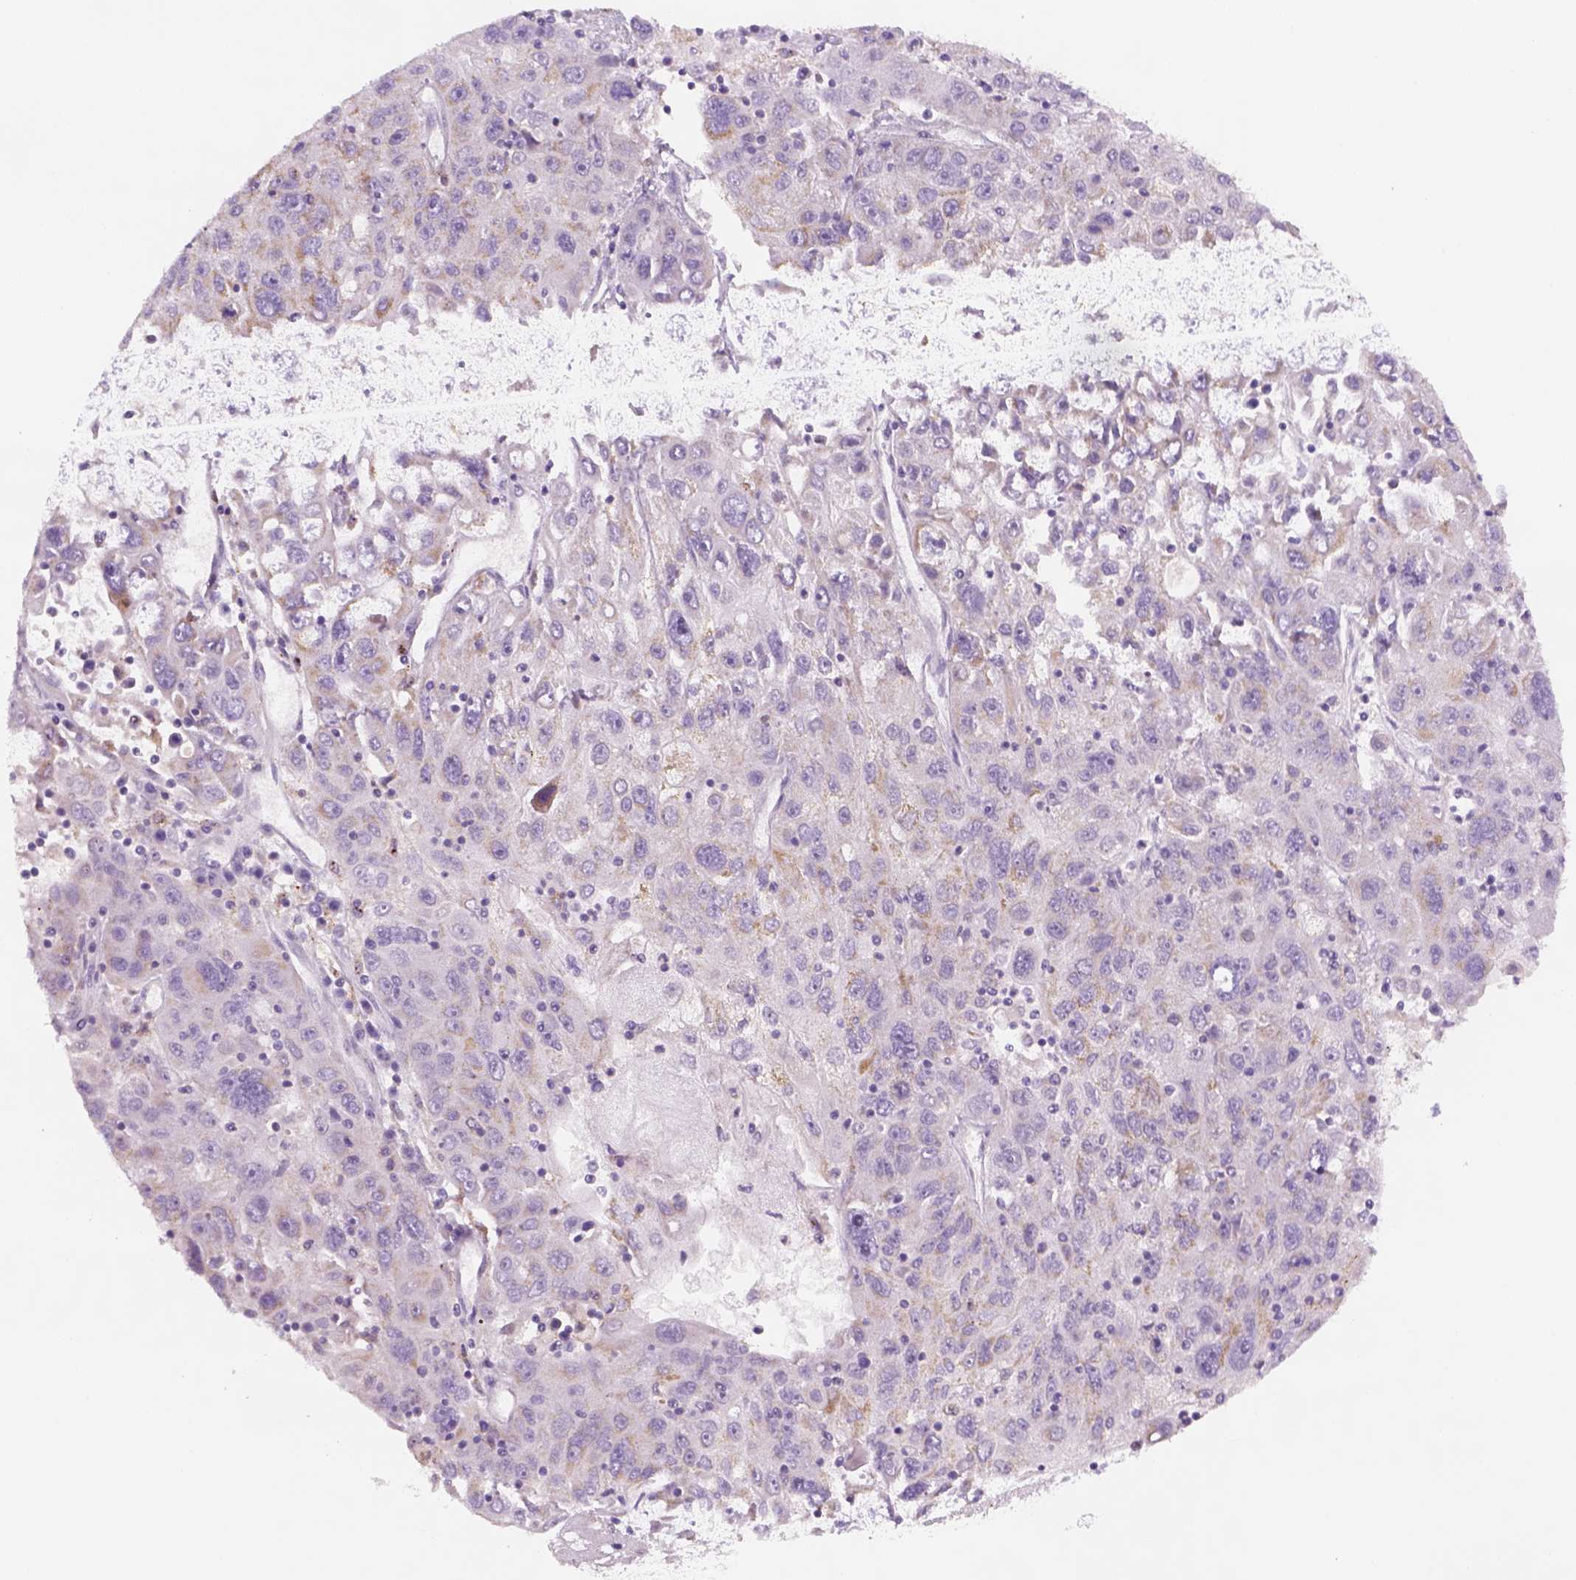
{"staining": {"intensity": "weak", "quantity": "<25%", "location": "cytoplasmic/membranous"}, "tissue": "stomach cancer", "cell_type": "Tumor cells", "image_type": "cancer", "snomed": [{"axis": "morphology", "description": "Adenocarcinoma, NOS"}, {"axis": "topography", "description": "Stomach"}], "caption": "Protein analysis of stomach cancer (adenocarcinoma) demonstrates no significant expression in tumor cells.", "gene": "AWAT2", "patient": {"sex": "male", "age": 56}}